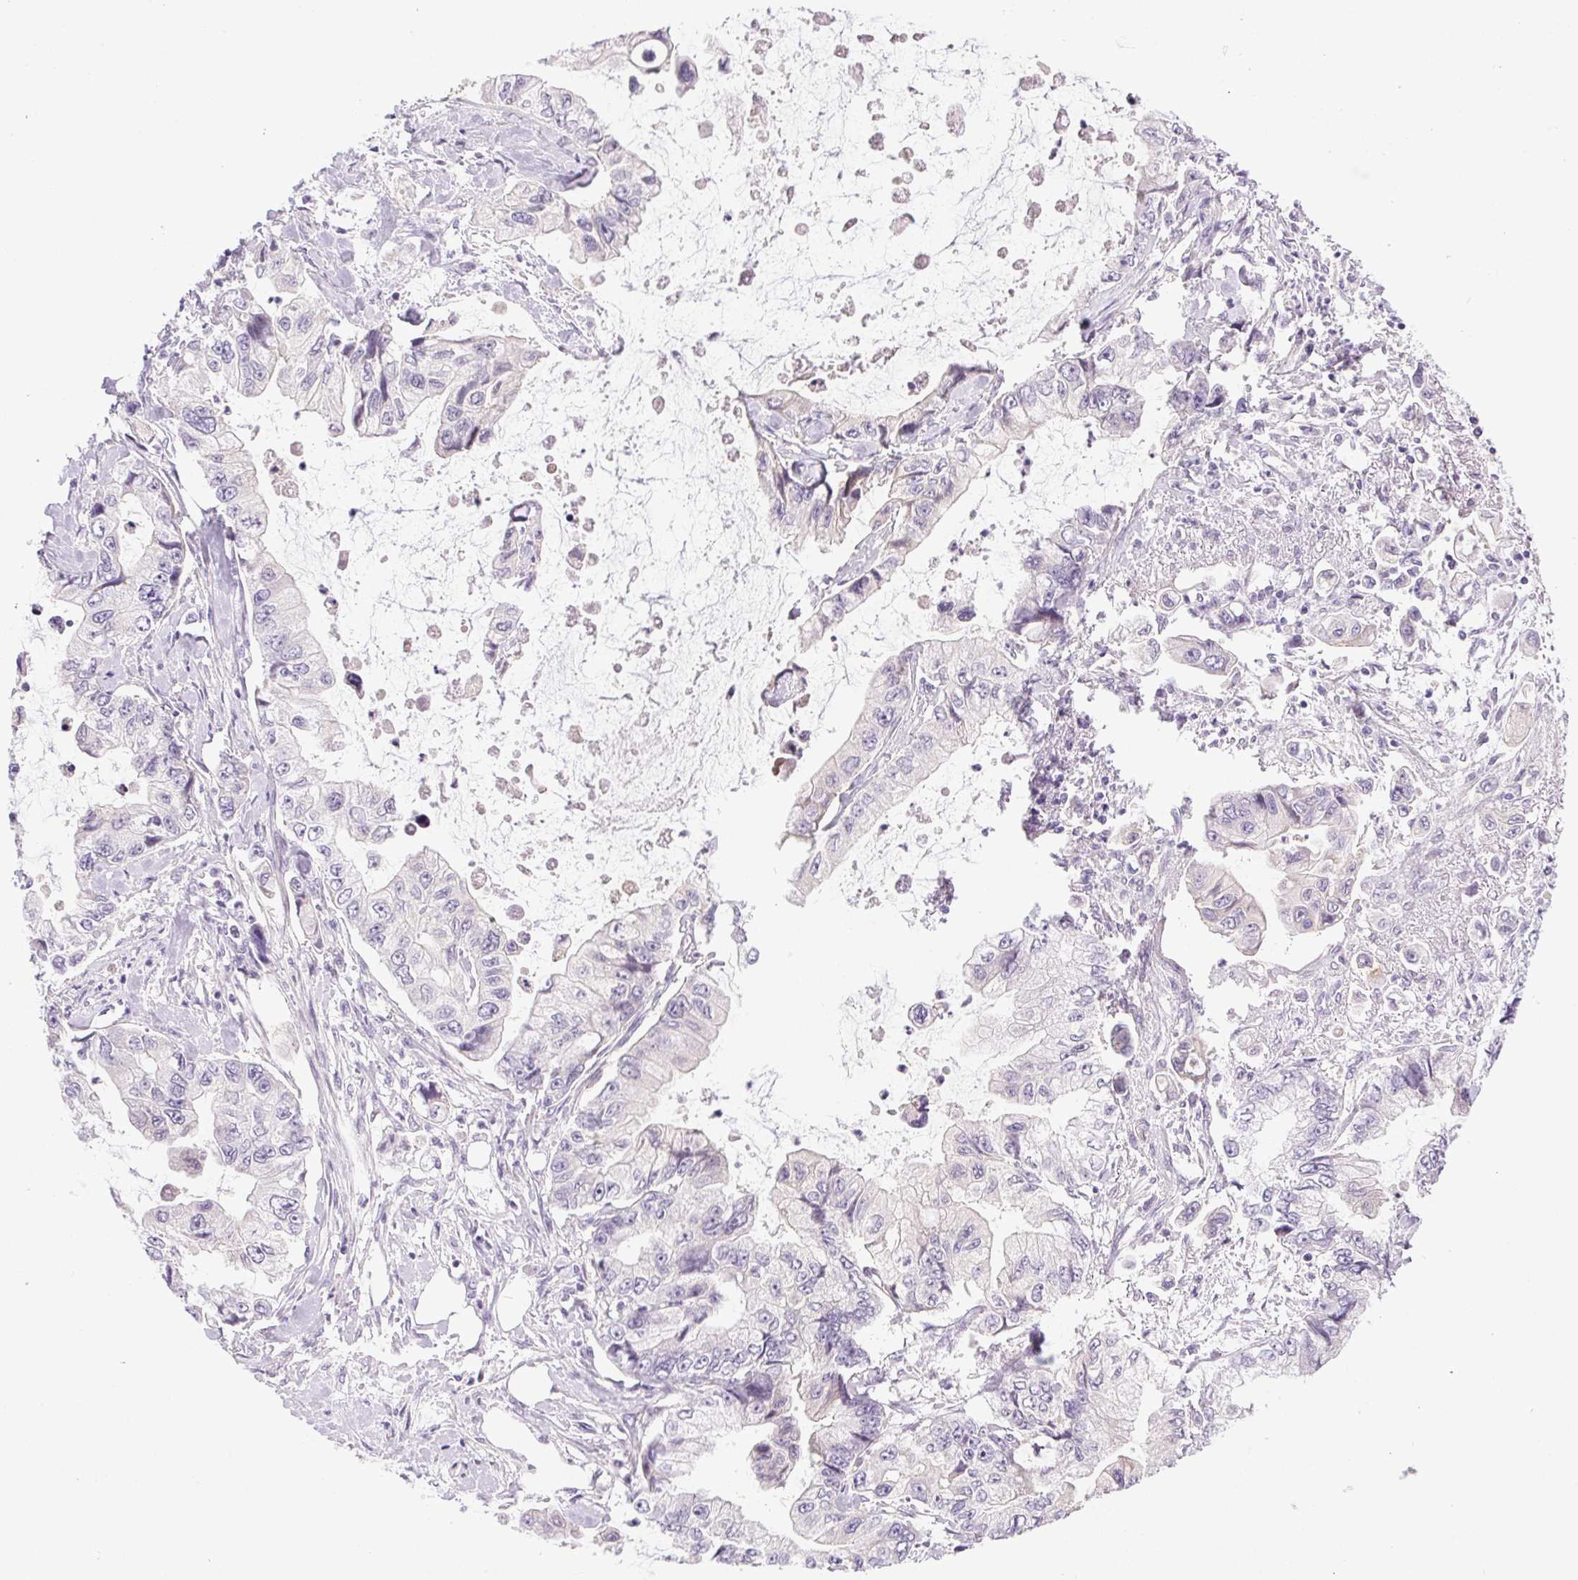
{"staining": {"intensity": "negative", "quantity": "none", "location": "none"}, "tissue": "stomach cancer", "cell_type": "Tumor cells", "image_type": "cancer", "snomed": [{"axis": "morphology", "description": "Adenocarcinoma, NOS"}, {"axis": "topography", "description": "Pancreas"}, {"axis": "topography", "description": "Stomach, upper"}, {"axis": "topography", "description": "Stomach"}], "caption": "DAB immunohistochemical staining of stomach cancer (adenocarcinoma) shows no significant positivity in tumor cells. The staining was performed using DAB (3,3'-diaminobenzidine) to visualize the protein expression in brown, while the nuclei were stained in blue with hematoxylin (Magnification: 20x).", "gene": "SYT11", "patient": {"sex": "male", "age": 77}}